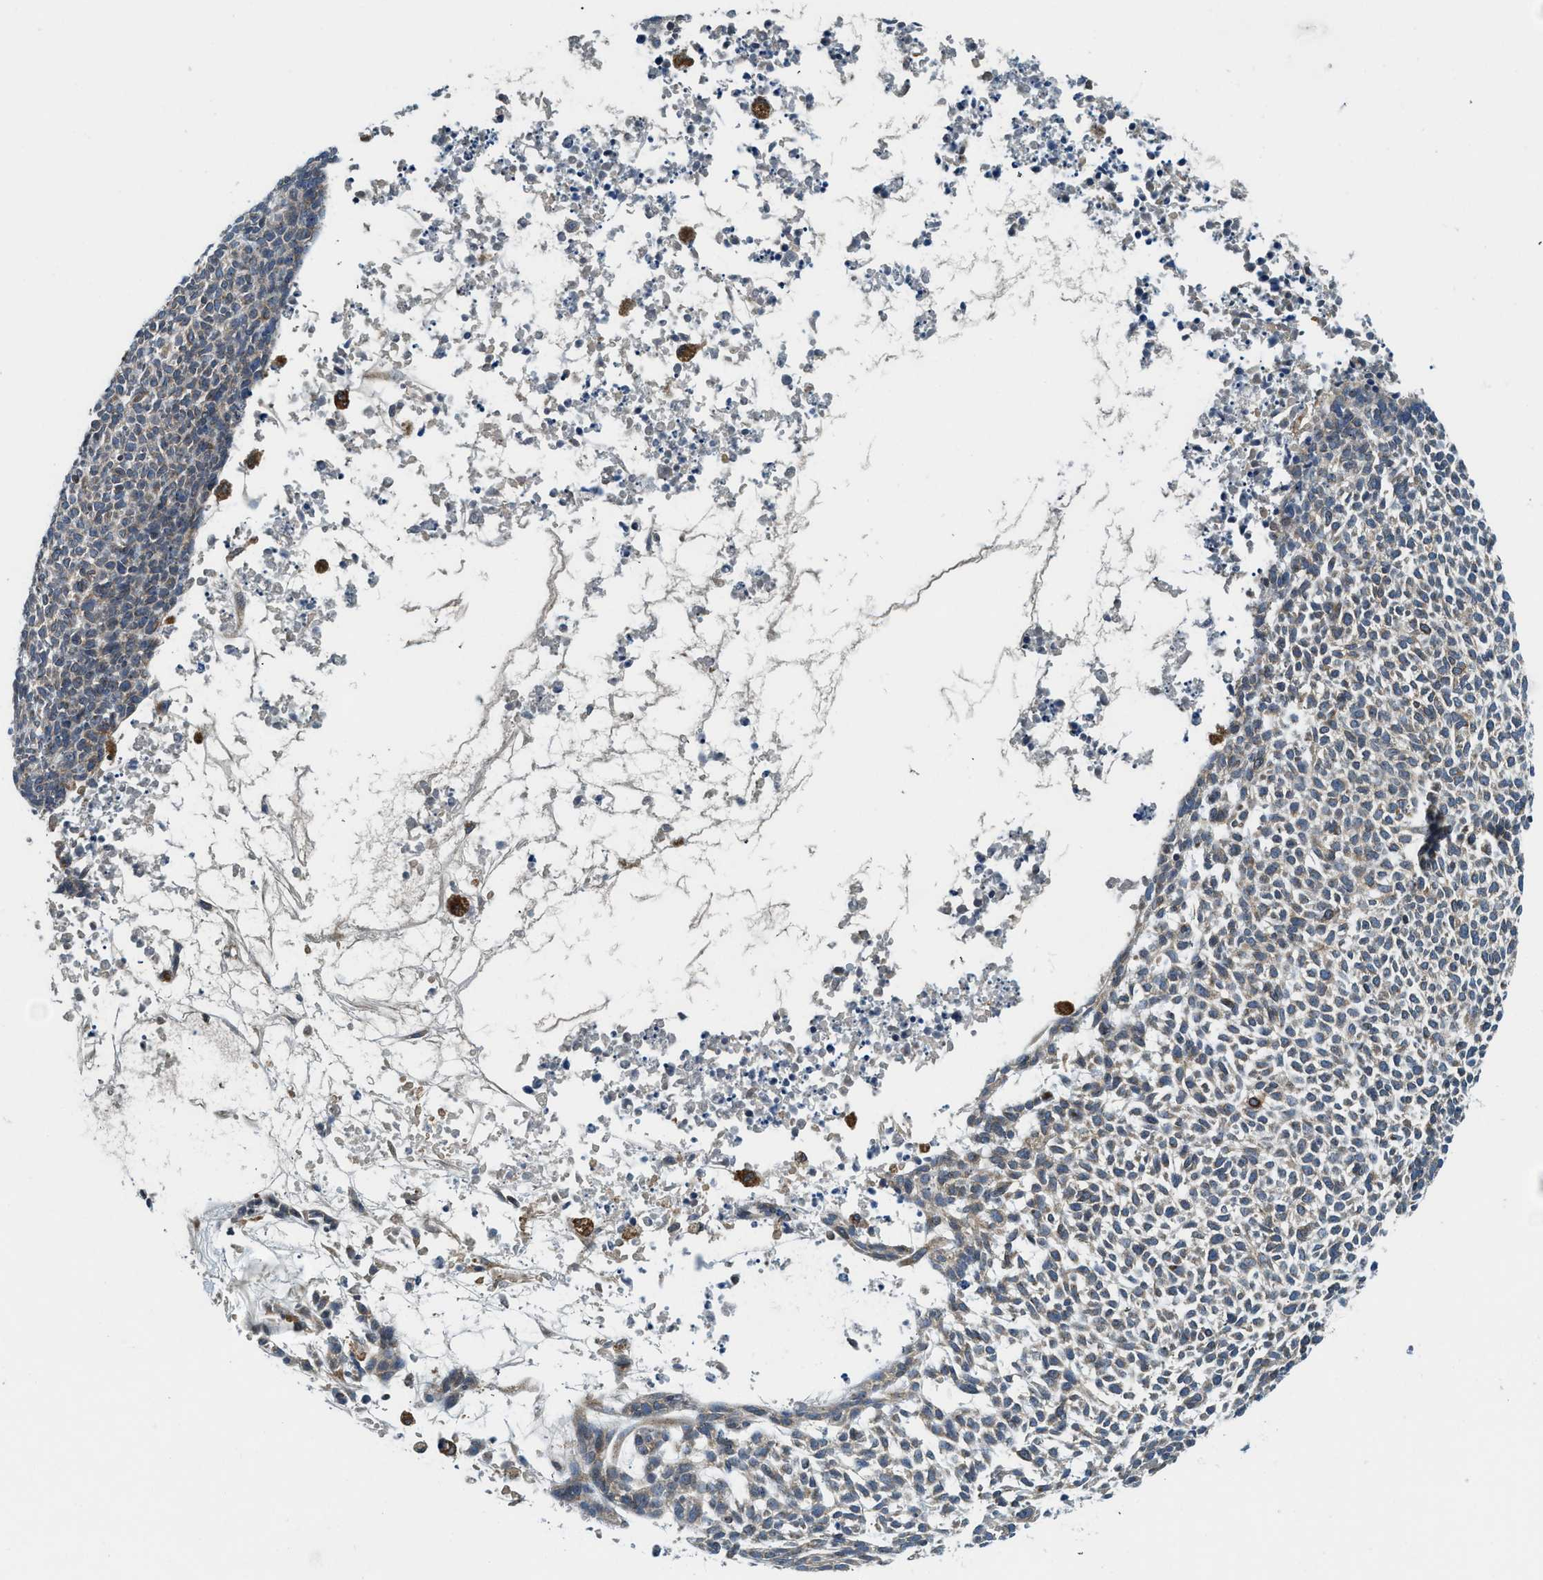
{"staining": {"intensity": "weak", "quantity": "<25%", "location": "cytoplasmic/membranous"}, "tissue": "skin cancer", "cell_type": "Tumor cells", "image_type": "cancer", "snomed": [{"axis": "morphology", "description": "Basal cell carcinoma"}, {"axis": "topography", "description": "Skin"}], "caption": "Skin cancer (basal cell carcinoma) was stained to show a protein in brown. There is no significant positivity in tumor cells. (DAB (3,3'-diaminobenzidine) IHC with hematoxylin counter stain).", "gene": "BCAP31", "patient": {"sex": "female", "age": 84}}